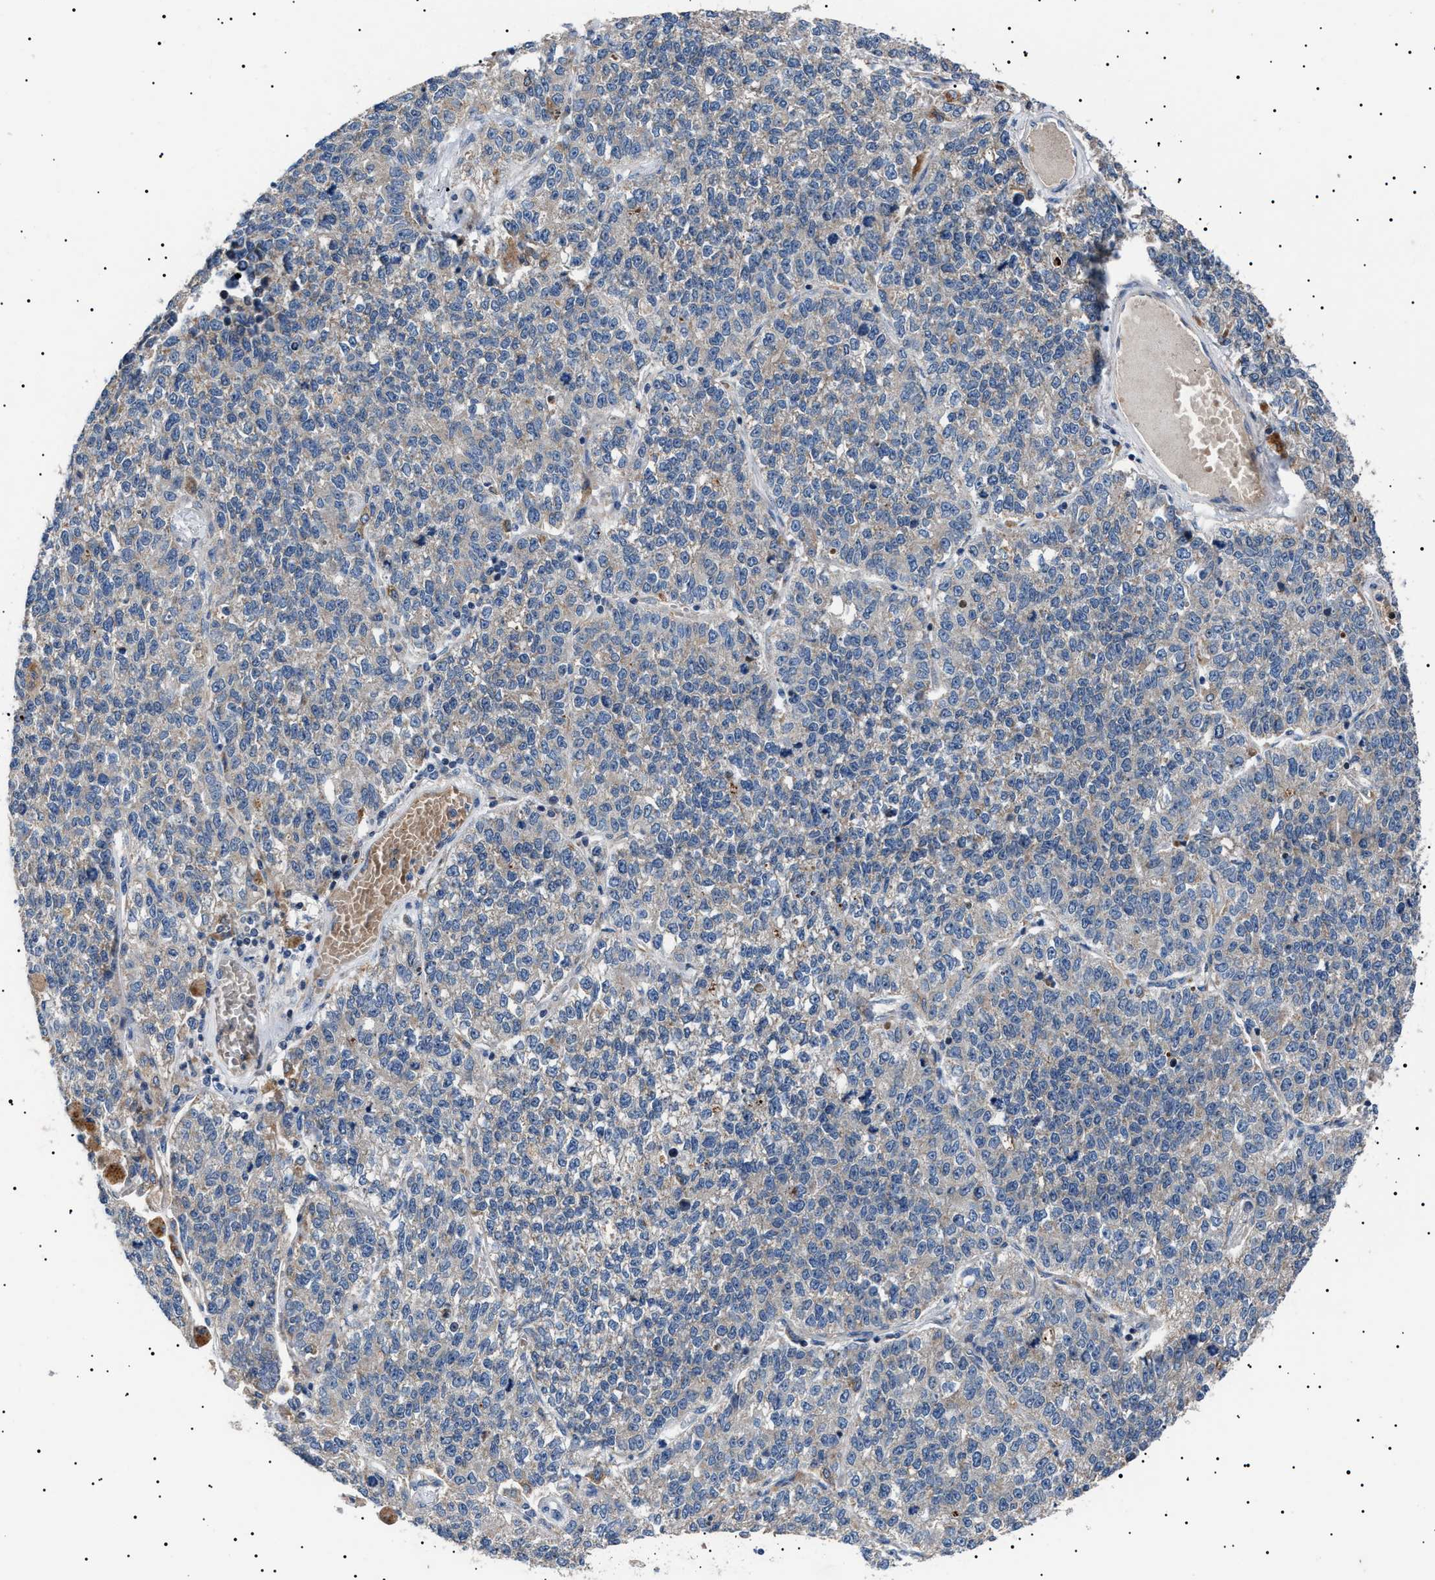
{"staining": {"intensity": "negative", "quantity": "none", "location": "none"}, "tissue": "lung cancer", "cell_type": "Tumor cells", "image_type": "cancer", "snomed": [{"axis": "morphology", "description": "Adenocarcinoma, NOS"}, {"axis": "topography", "description": "Lung"}], "caption": "Image shows no protein staining in tumor cells of lung cancer (adenocarcinoma) tissue.", "gene": "PTRH1", "patient": {"sex": "male", "age": 49}}